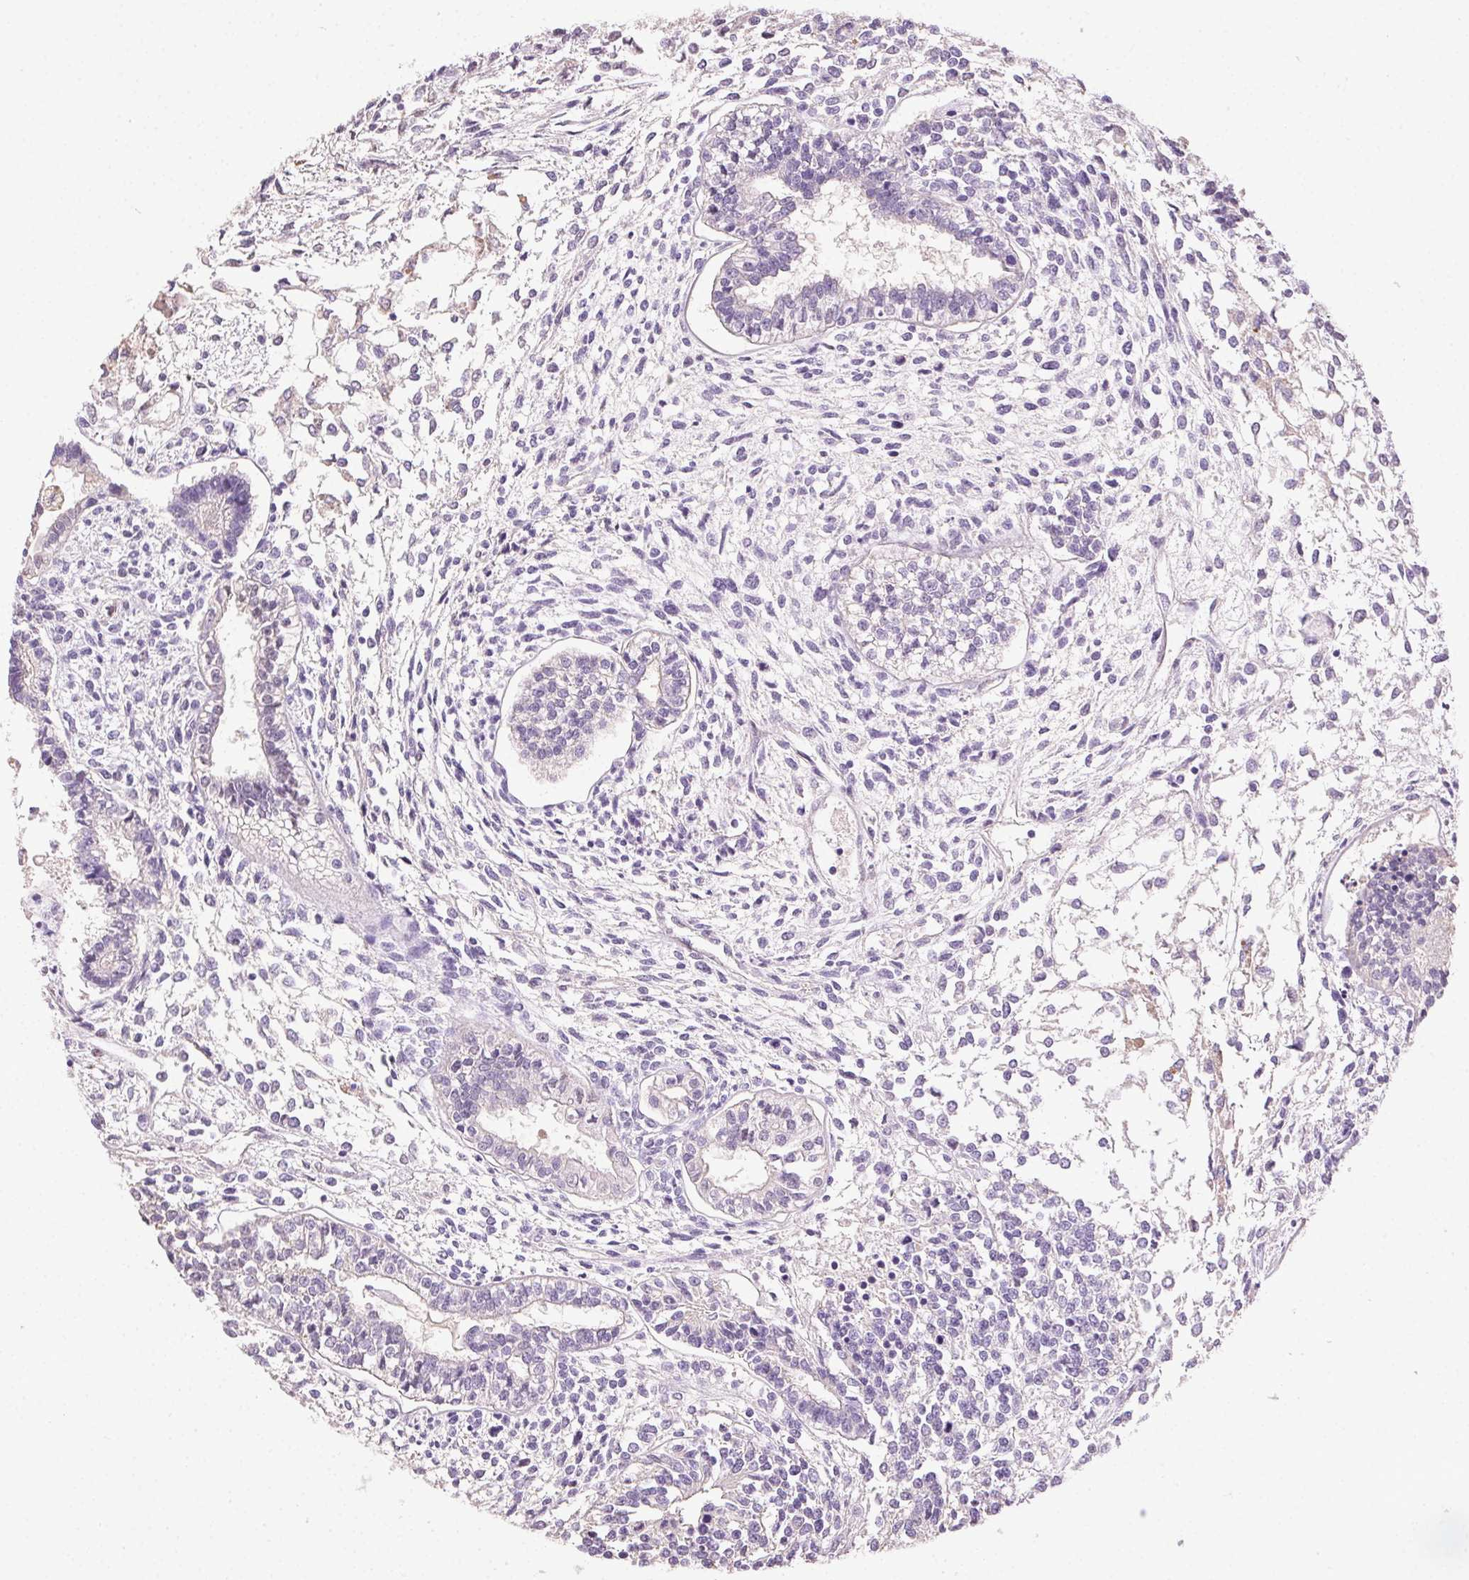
{"staining": {"intensity": "negative", "quantity": "none", "location": "none"}, "tissue": "testis cancer", "cell_type": "Tumor cells", "image_type": "cancer", "snomed": [{"axis": "morphology", "description": "Carcinoma, Embryonal, NOS"}, {"axis": "topography", "description": "Testis"}], "caption": "High magnification brightfield microscopy of testis cancer stained with DAB (3,3'-diaminobenzidine) (brown) and counterstained with hematoxylin (blue): tumor cells show no significant positivity. (DAB (3,3'-diaminobenzidine) immunohistochemistry with hematoxylin counter stain).", "gene": "SYCE2", "patient": {"sex": "male", "age": 37}}